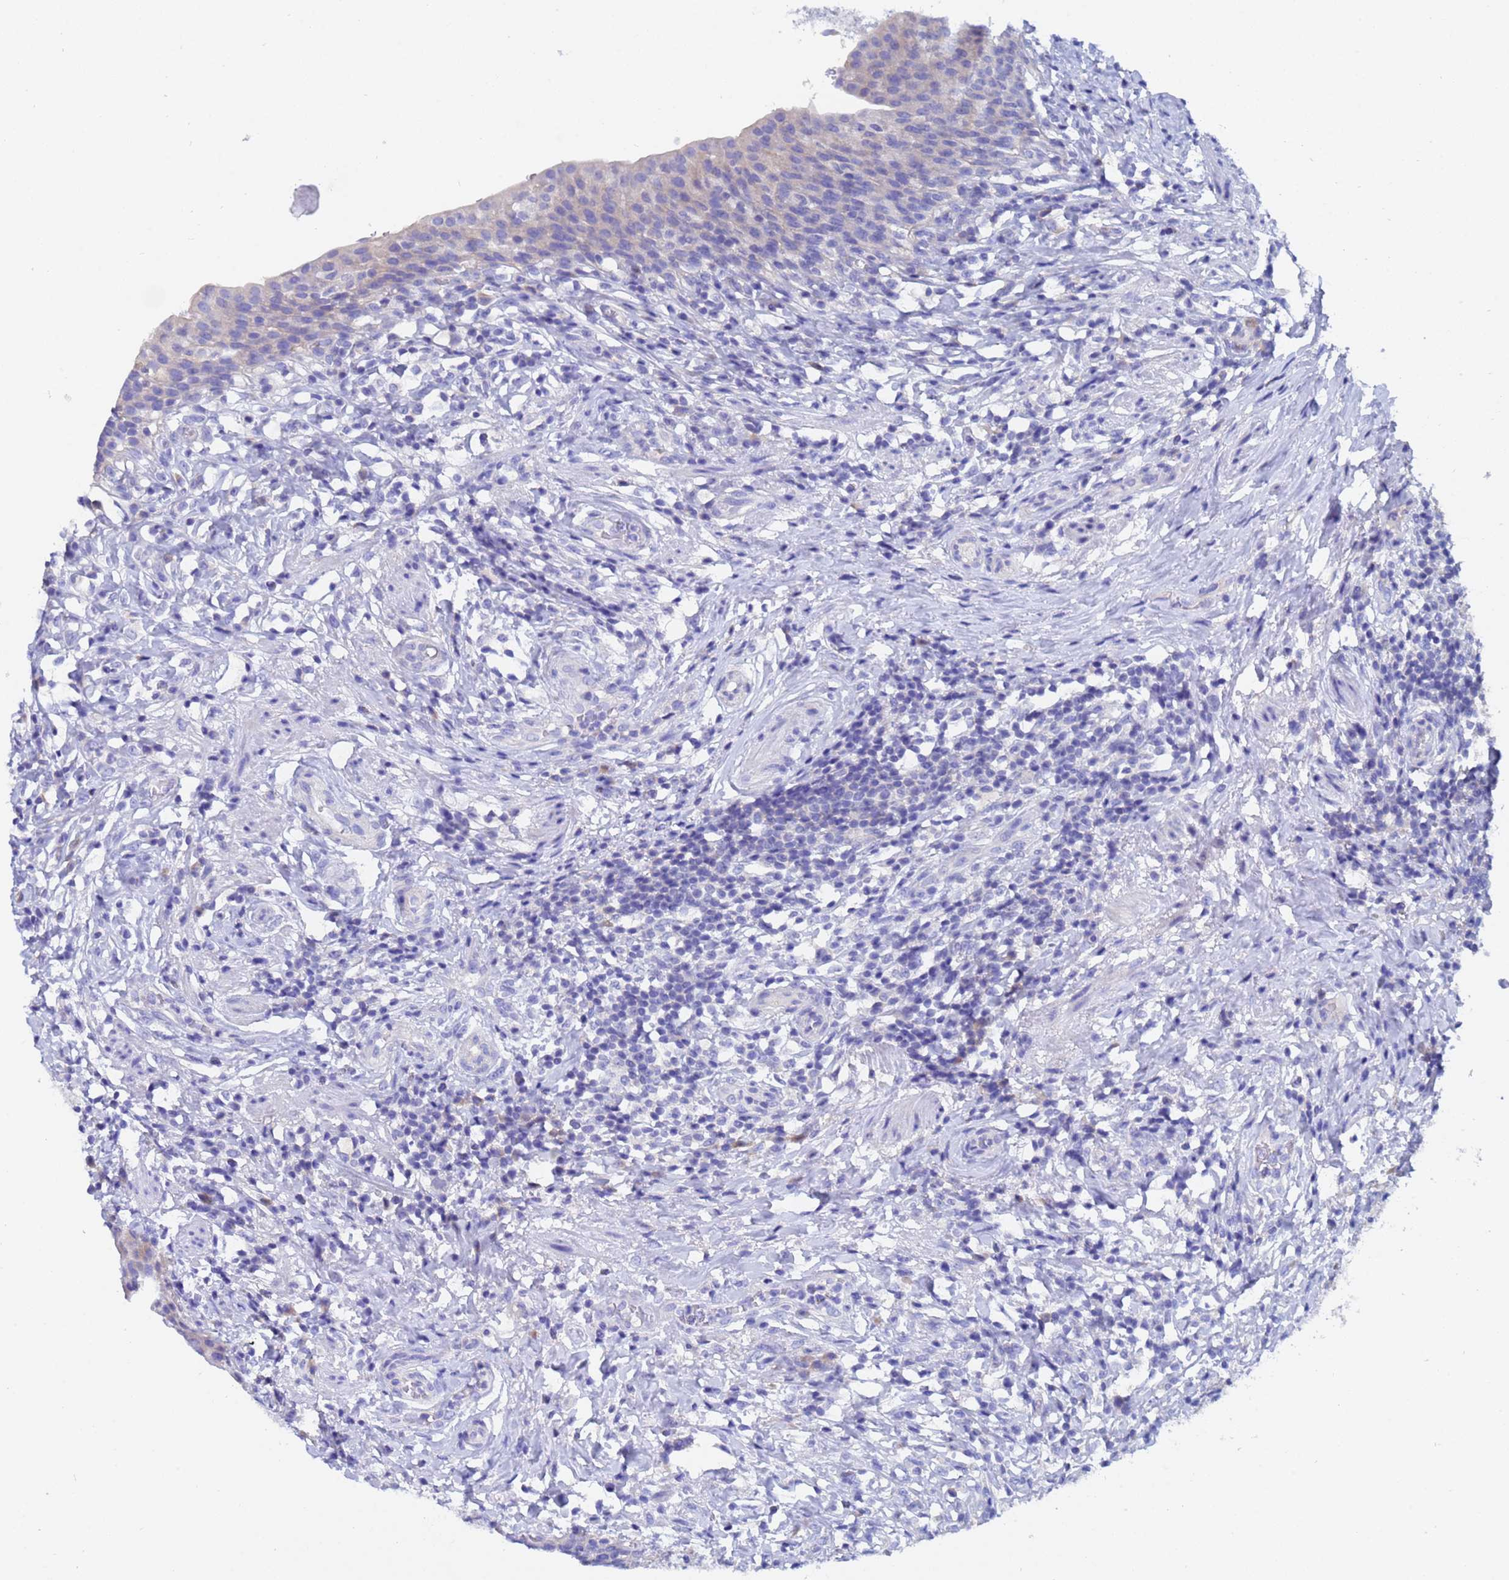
{"staining": {"intensity": "negative", "quantity": "none", "location": "none"}, "tissue": "urinary bladder", "cell_type": "Urothelial cells", "image_type": "normal", "snomed": [{"axis": "morphology", "description": "Normal tissue, NOS"}, {"axis": "morphology", "description": "Inflammation, NOS"}, {"axis": "topography", "description": "Urinary bladder"}], "caption": "This is an immunohistochemistry histopathology image of unremarkable urinary bladder. There is no staining in urothelial cells.", "gene": "UBE2O", "patient": {"sex": "male", "age": 64}}